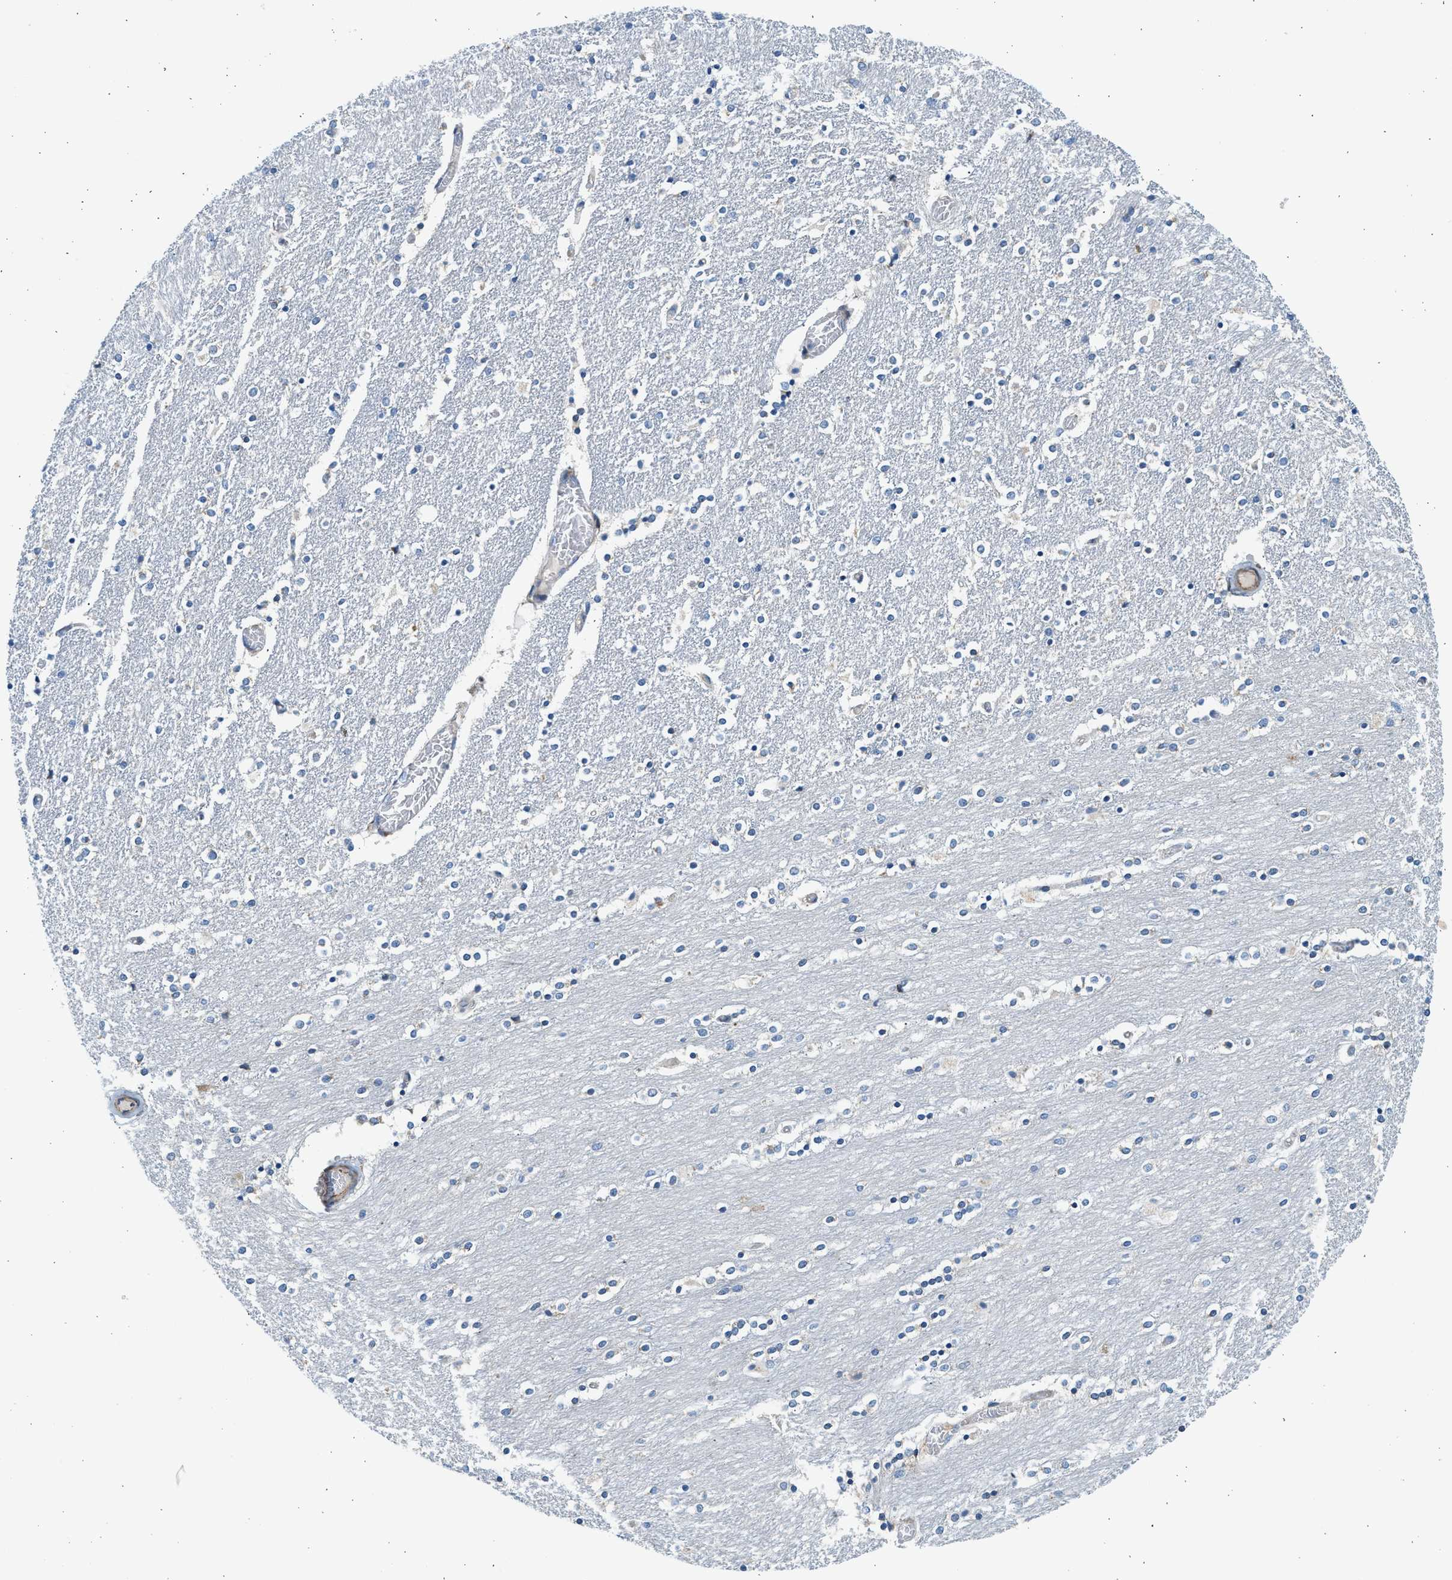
{"staining": {"intensity": "moderate", "quantity": "<25%", "location": "cytoplasmic/membranous"}, "tissue": "caudate", "cell_type": "Glial cells", "image_type": "normal", "snomed": [{"axis": "morphology", "description": "Normal tissue, NOS"}, {"axis": "topography", "description": "Lateral ventricle wall"}], "caption": "Moderate cytoplasmic/membranous staining is present in about <25% of glial cells in normal caudate.", "gene": "CNTN6", "patient": {"sex": "female", "age": 54}}